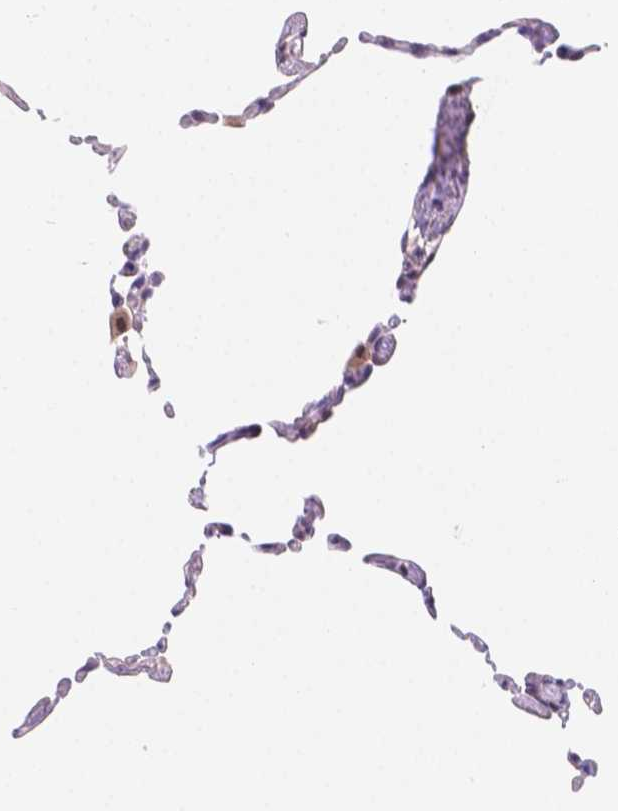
{"staining": {"intensity": "negative", "quantity": "none", "location": "none"}, "tissue": "lung", "cell_type": "Alveolar cells", "image_type": "normal", "snomed": [{"axis": "morphology", "description": "Normal tissue, NOS"}, {"axis": "topography", "description": "Lung"}], "caption": "The micrograph demonstrates no staining of alveolar cells in benign lung.", "gene": "NXPE2", "patient": {"sex": "female", "age": 57}}